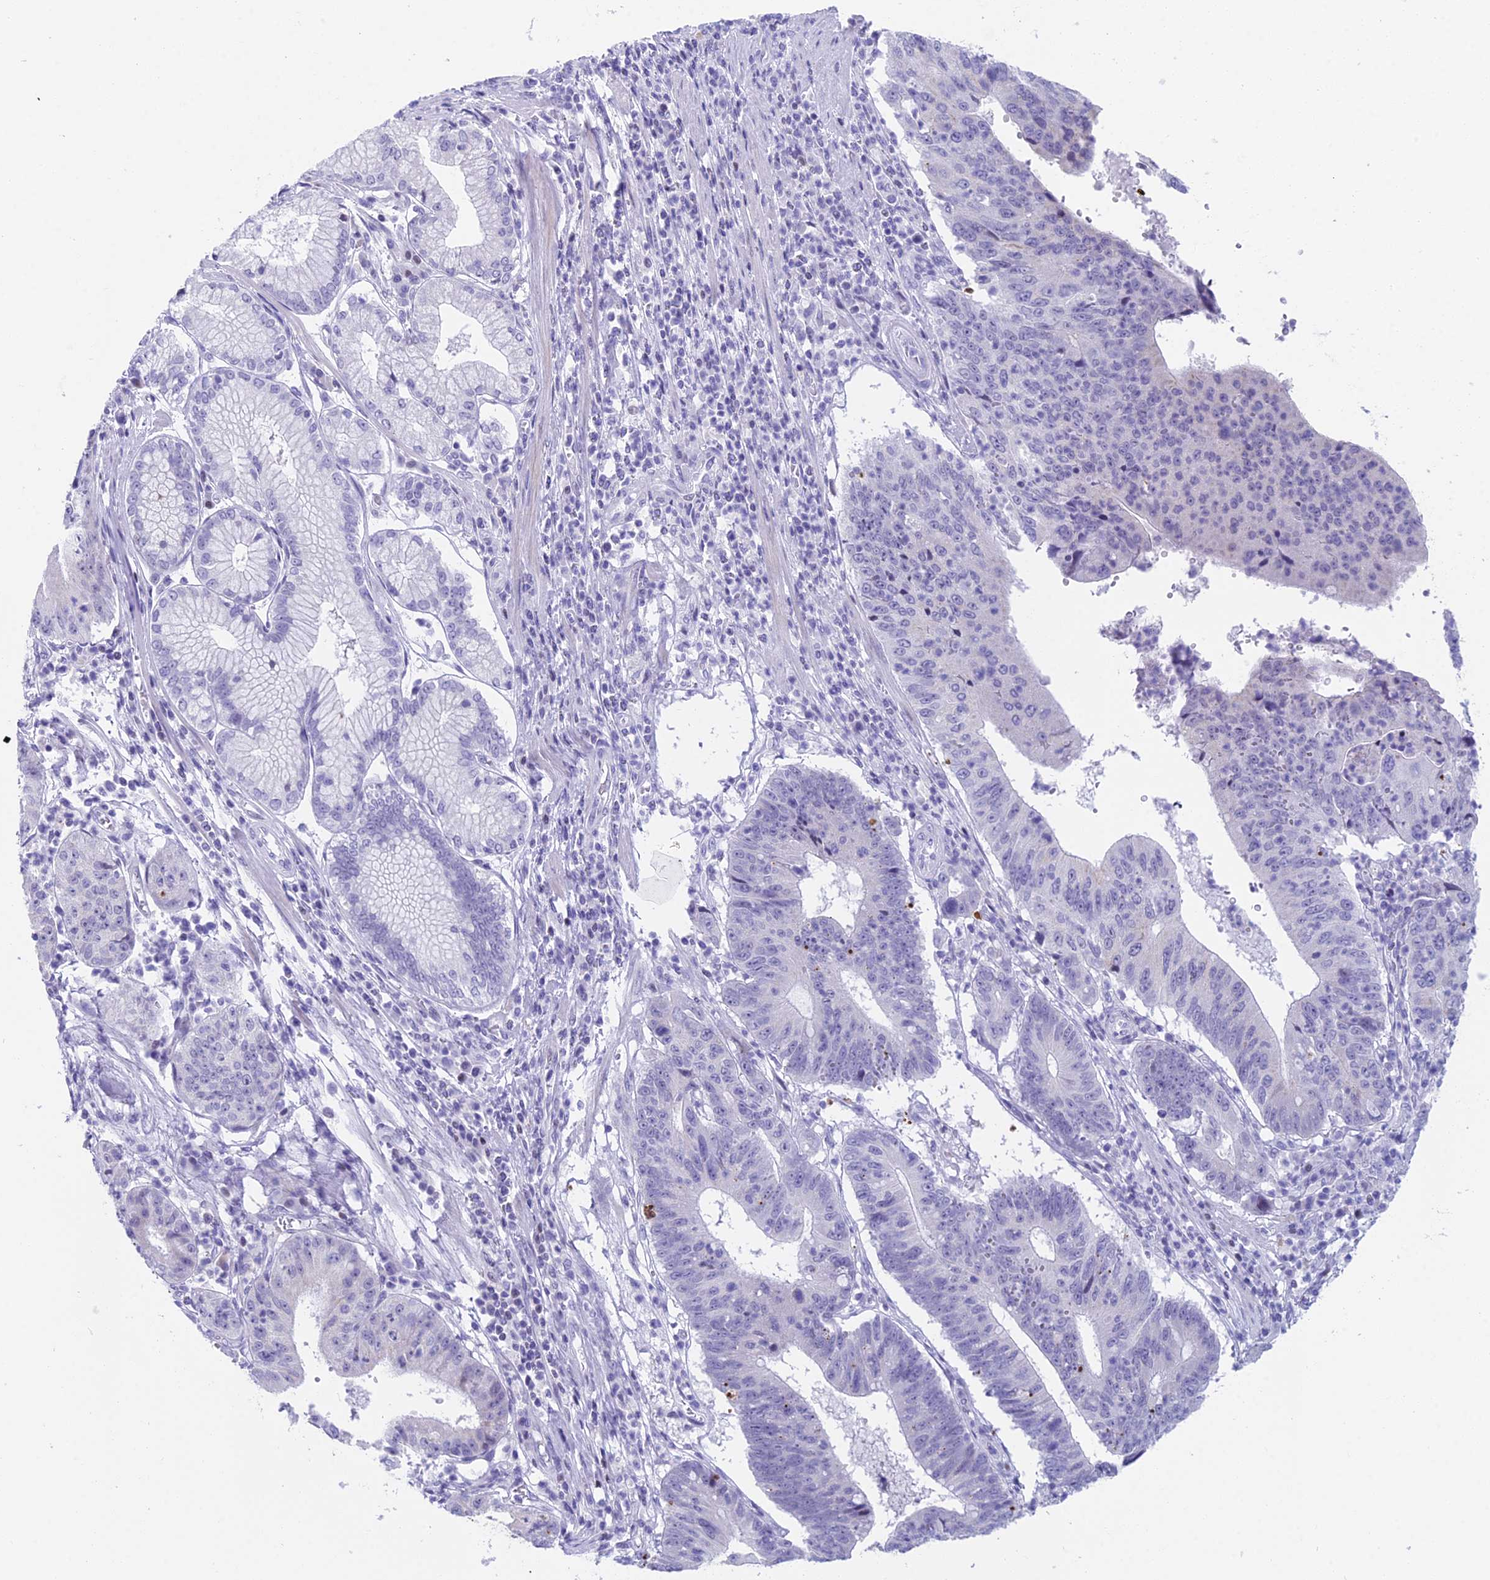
{"staining": {"intensity": "negative", "quantity": "none", "location": "none"}, "tissue": "stomach cancer", "cell_type": "Tumor cells", "image_type": "cancer", "snomed": [{"axis": "morphology", "description": "Adenocarcinoma, NOS"}, {"axis": "topography", "description": "Stomach"}], "caption": "Micrograph shows no significant protein expression in tumor cells of stomach cancer (adenocarcinoma). The staining is performed using DAB brown chromogen with nuclei counter-stained in using hematoxylin.", "gene": "CC2D2A", "patient": {"sex": "male", "age": 59}}